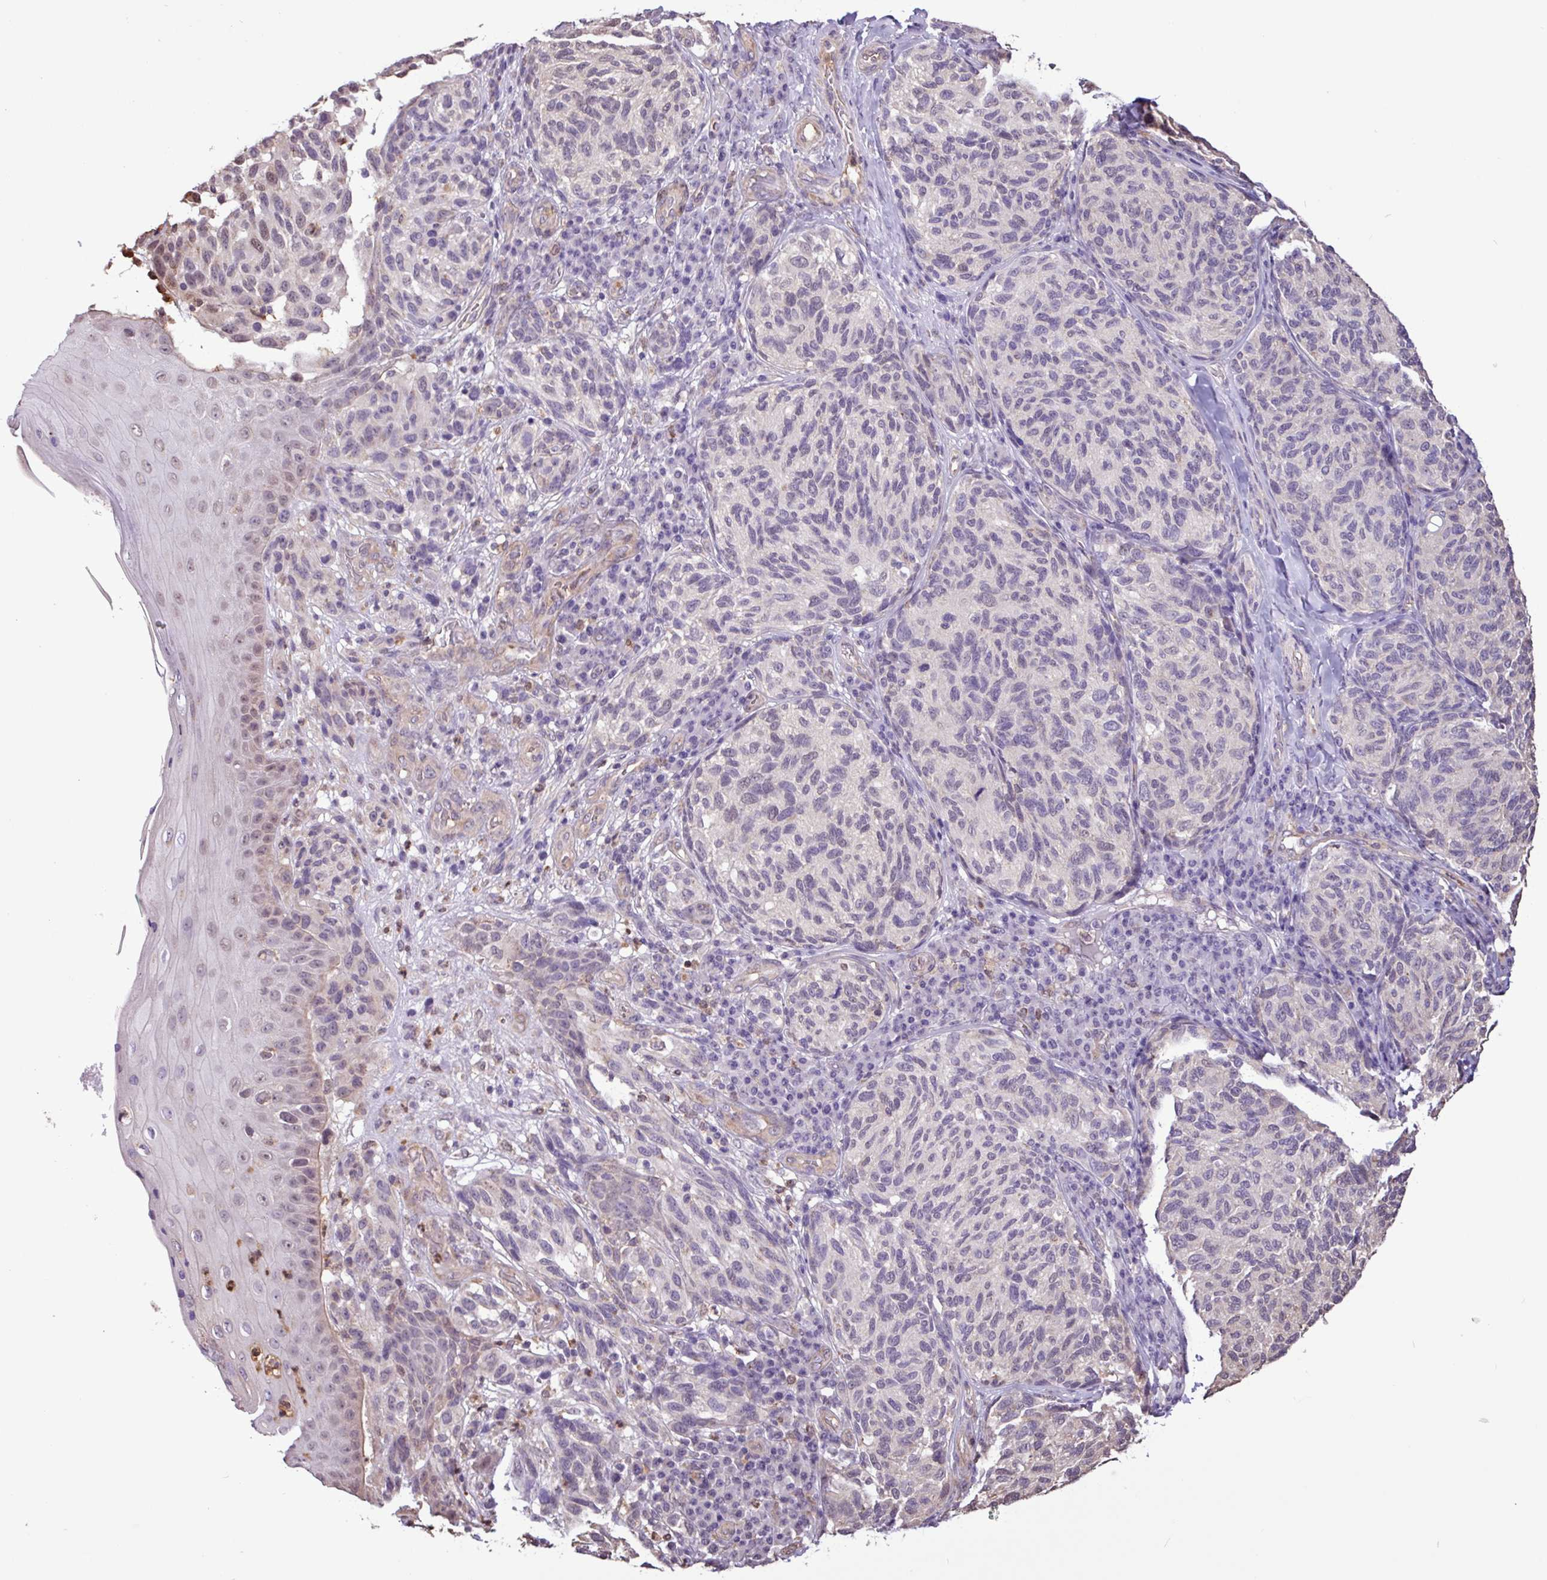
{"staining": {"intensity": "negative", "quantity": "none", "location": "none"}, "tissue": "melanoma", "cell_type": "Tumor cells", "image_type": "cancer", "snomed": [{"axis": "morphology", "description": "Malignant melanoma, NOS"}, {"axis": "topography", "description": "Skin"}], "caption": "Immunohistochemistry (IHC) image of neoplastic tissue: melanoma stained with DAB (3,3'-diaminobenzidine) reveals no significant protein staining in tumor cells.", "gene": "CHST11", "patient": {"sex": "female", "age": 73}}